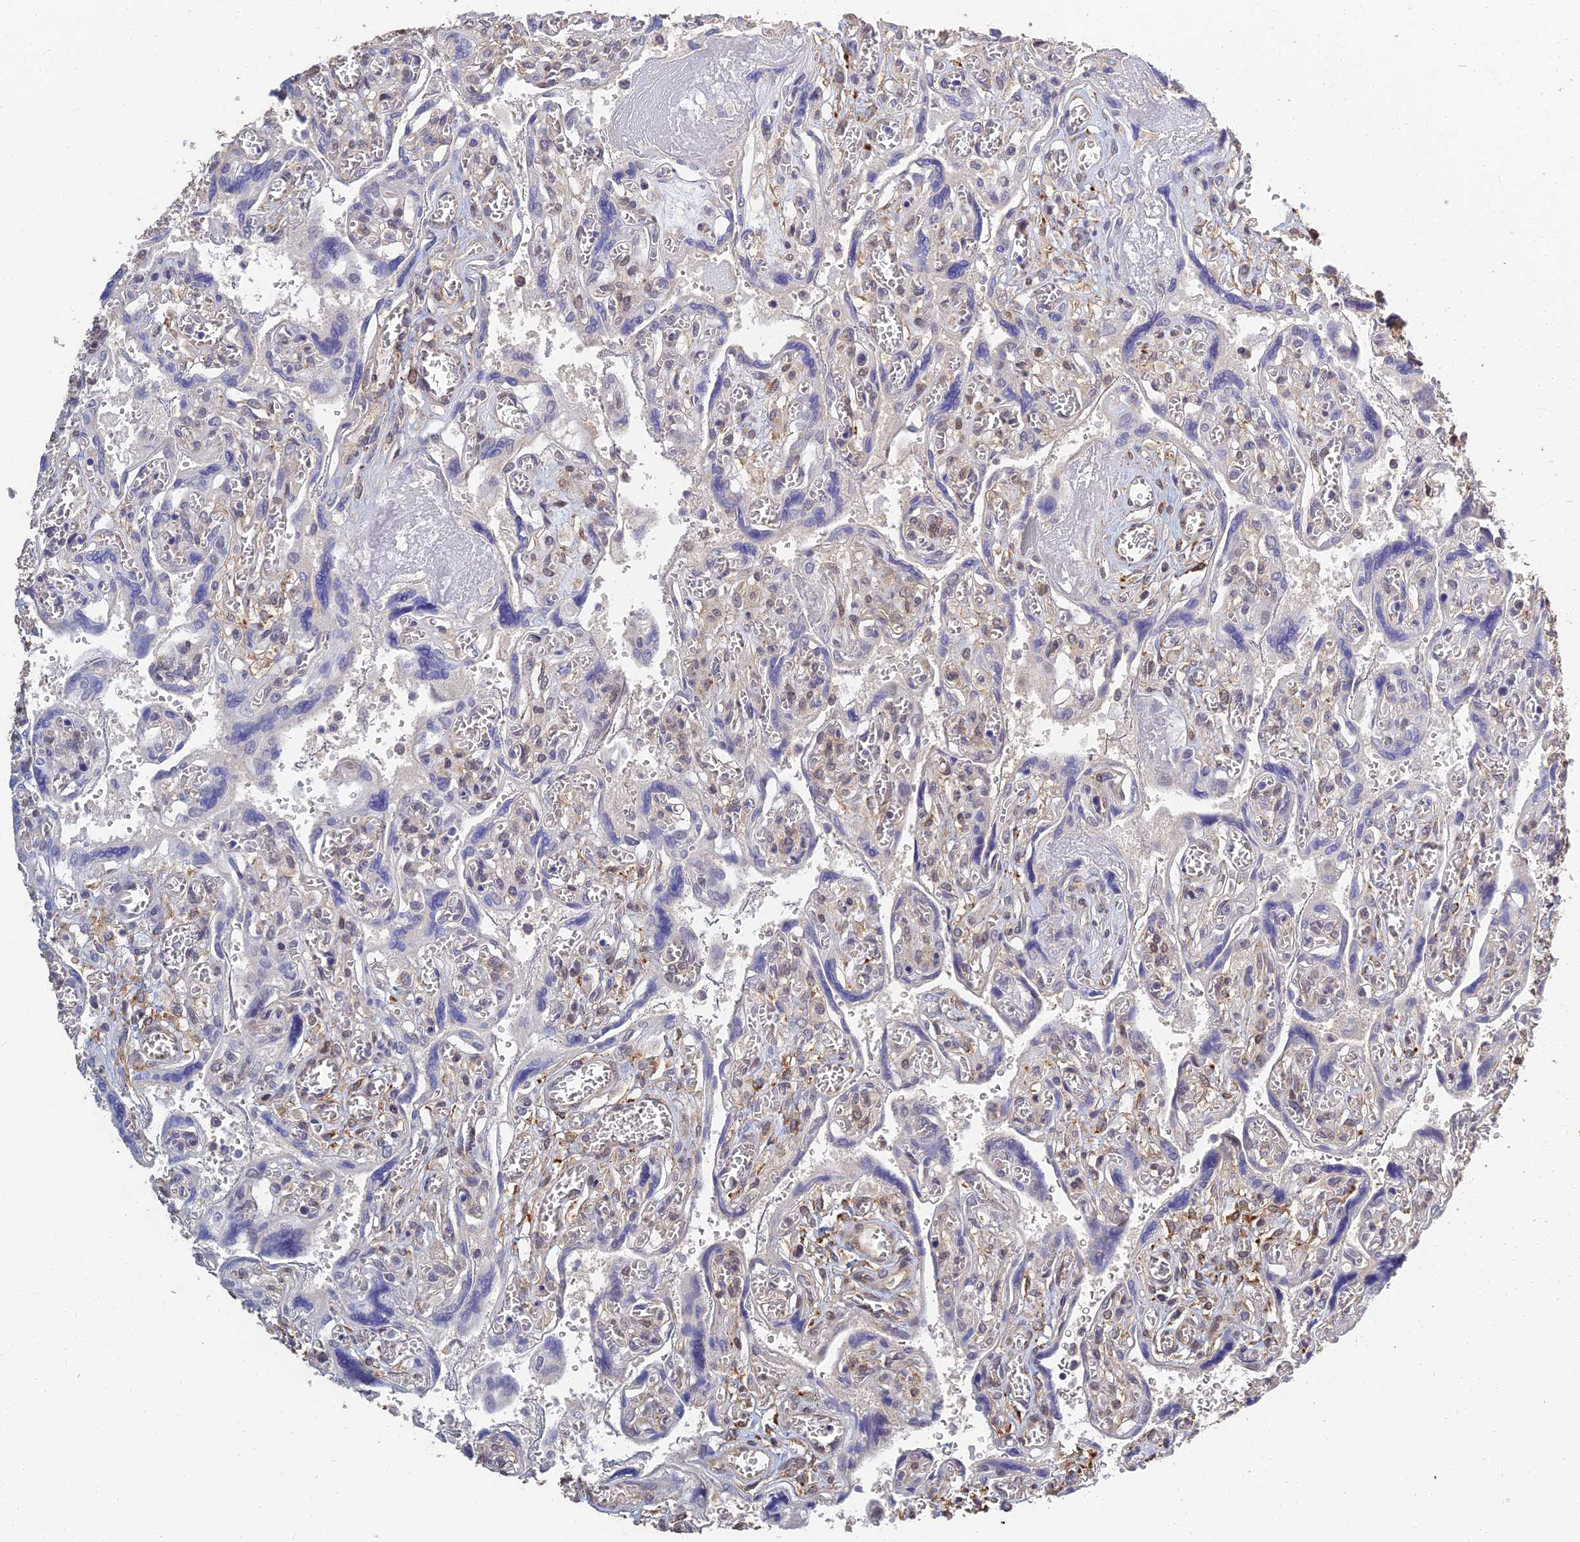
{"staining": {"intensity": "moderate", "quantity": "<25%", "location": "nuclear"}, "tissue": "placenta", "cell_type": "Trophoblastic cells", "image_type": "normal", "snomed": [{"axis": "morphology", "description": "Normal tissue, NOS"}, {"axis": "topography", "description": "Placenta"}], "caption": "IHC (DAB) staining of normal human placenta shows moderate nuclear protein staining in about <25% of trophoblastic cells.", "gene": "LRRN3", "patient": {"sex": "female", "age": 39}}